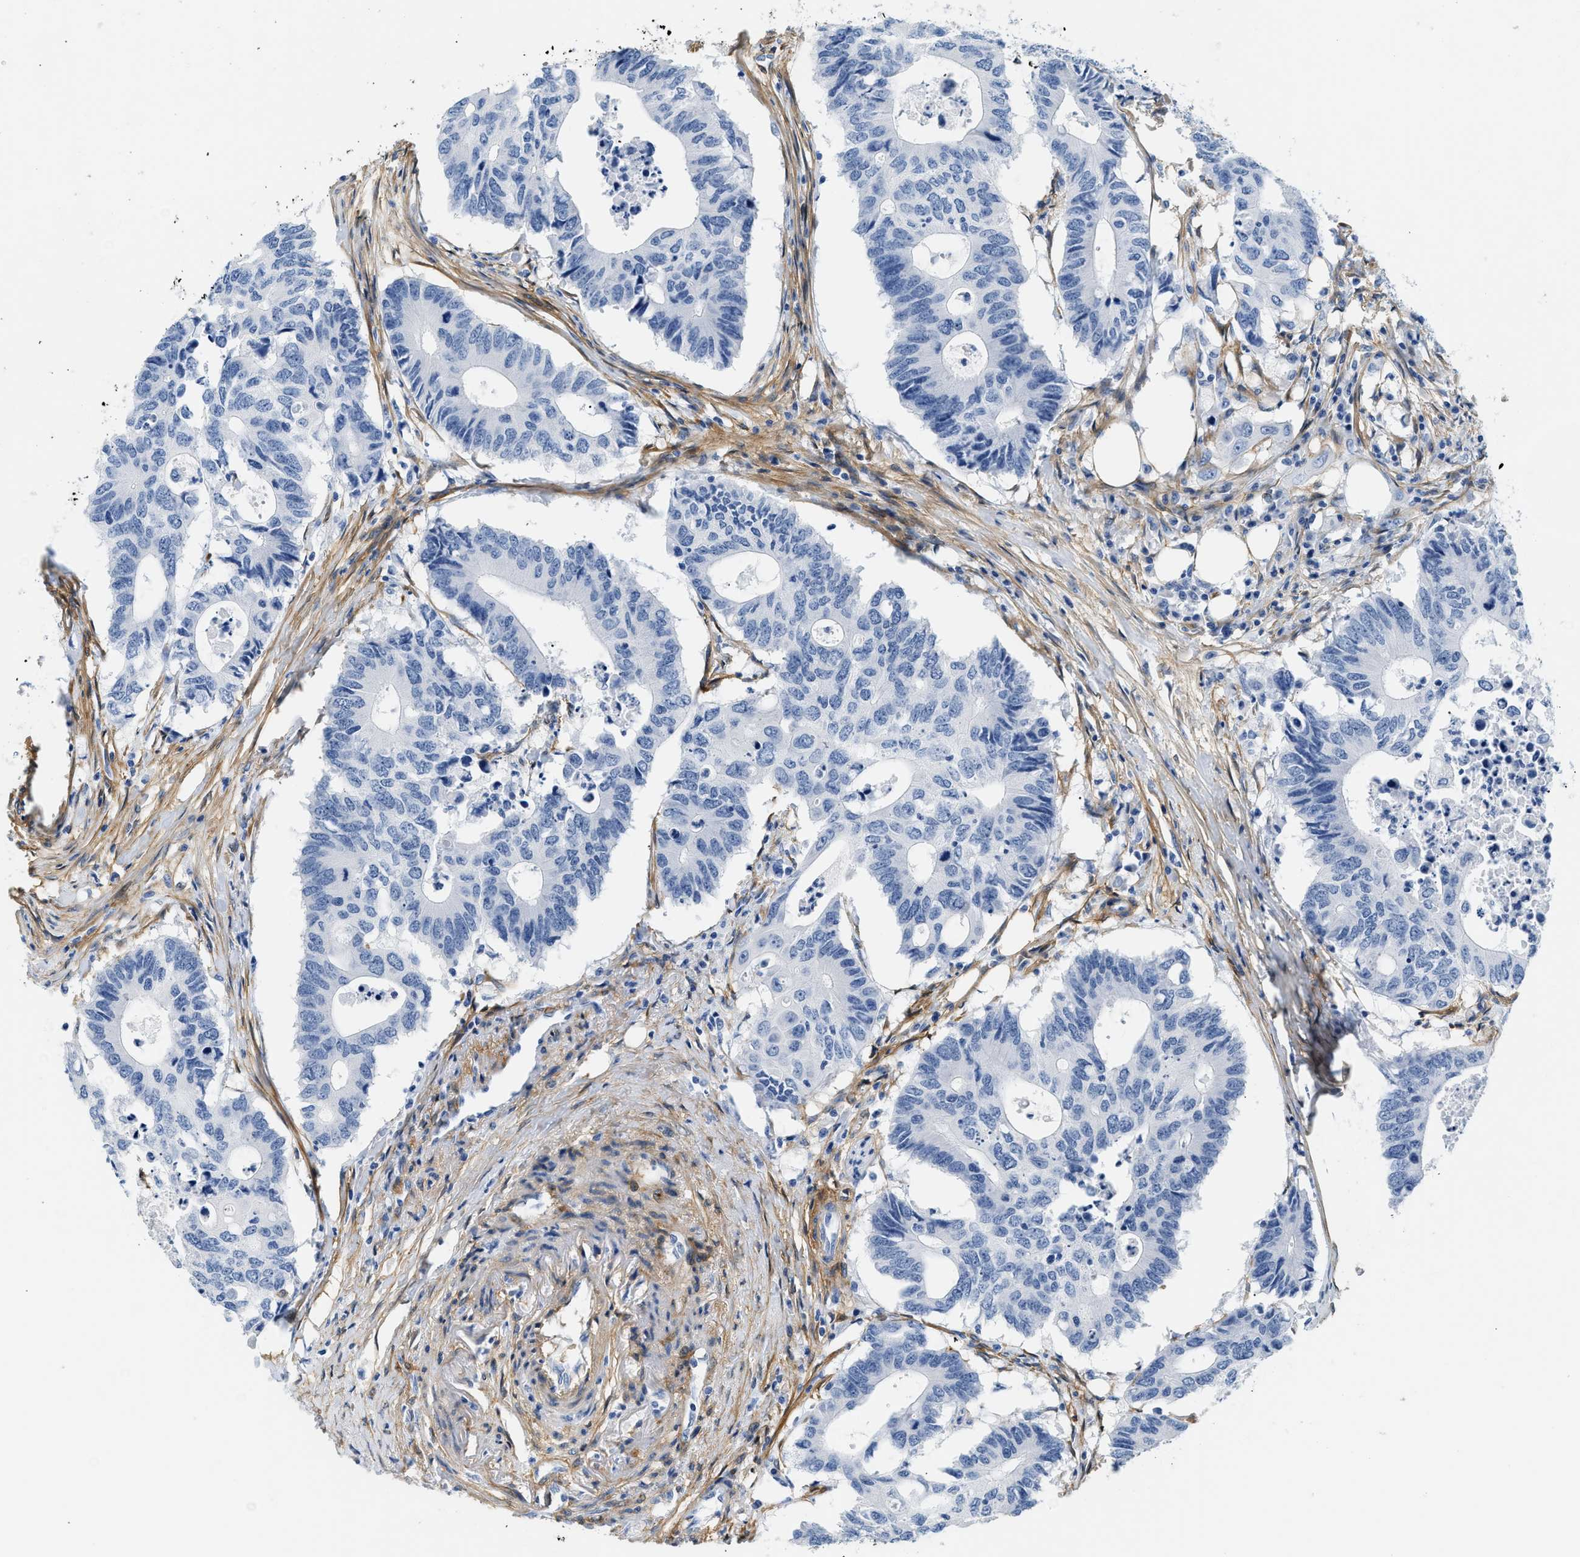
{"staining": {"intensity": "negative", "quantity": "none", "location": "none"}, "tissue": "colorectal cancer", "cell_type": "Tumor cells", "image_type": "cancer", "snomed": [{"axis": "morphology", "description": "Adenocarcinoma, NOS"}, {"axis": "topography", "description": "Colon"}], "caption": "Colorectal cancer (adenocarcinoma) stained for a protein using immunohistochemistry (IHC) shows no expression tumor cells.", "gene": "PDGFRB", "patient": {"sex": "male", "age": 71}}